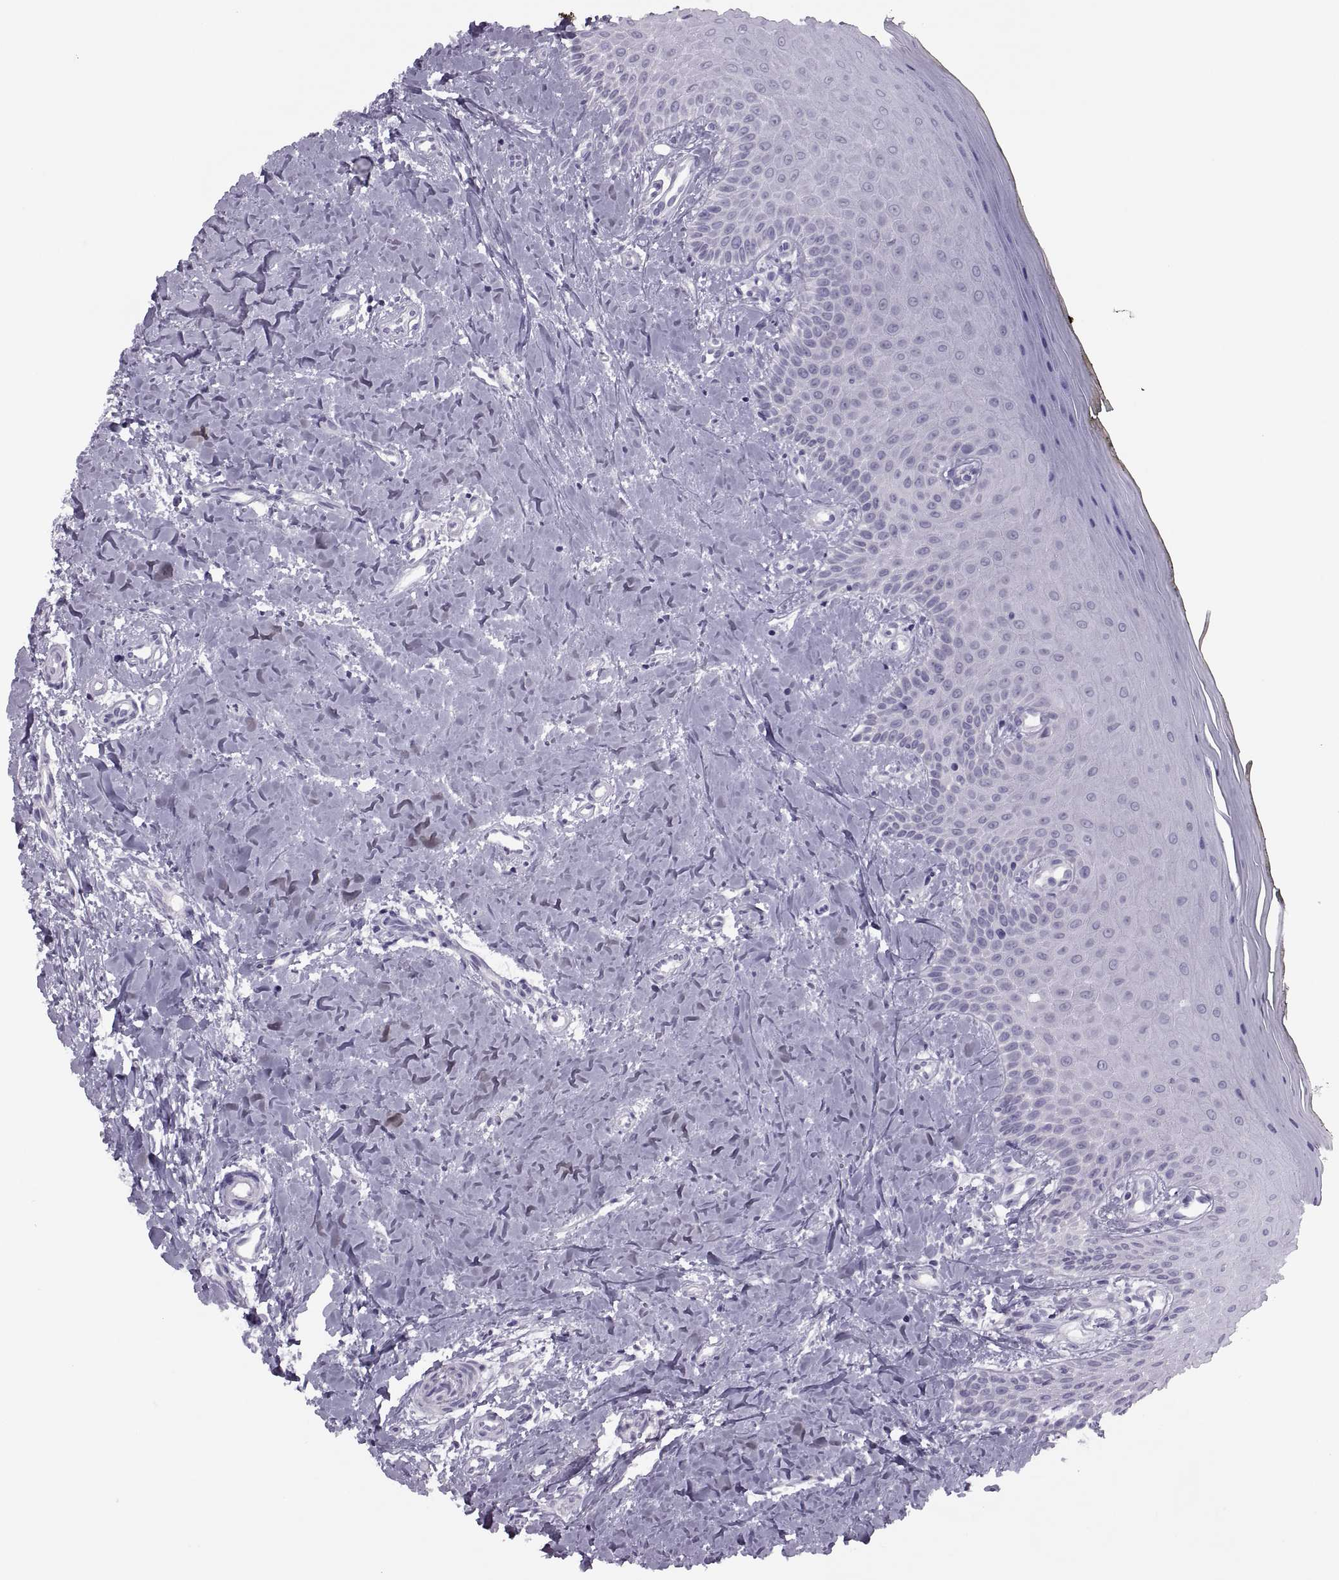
{"staining": {"intensity": "negative", "quantity": "none", "location": "none"}, "tissue": "oral mucosa", "cell_type": "Squamous epithelial cells", "image_type": "normal", "snomed": [{"axis": "morphology", "description": "Normal tissue, NOS"}, {"axis": "topography", "description": "Oral tissue"}], "caption": "Immunohistochemical staining of normal human oral mucosa shows no significant expression in squamous epithelial cells. (Brightfield microscopy of DAB IHC at high magnification).", "gene": "FAM24A", "patient": {"sex": "female", "age": 43}}